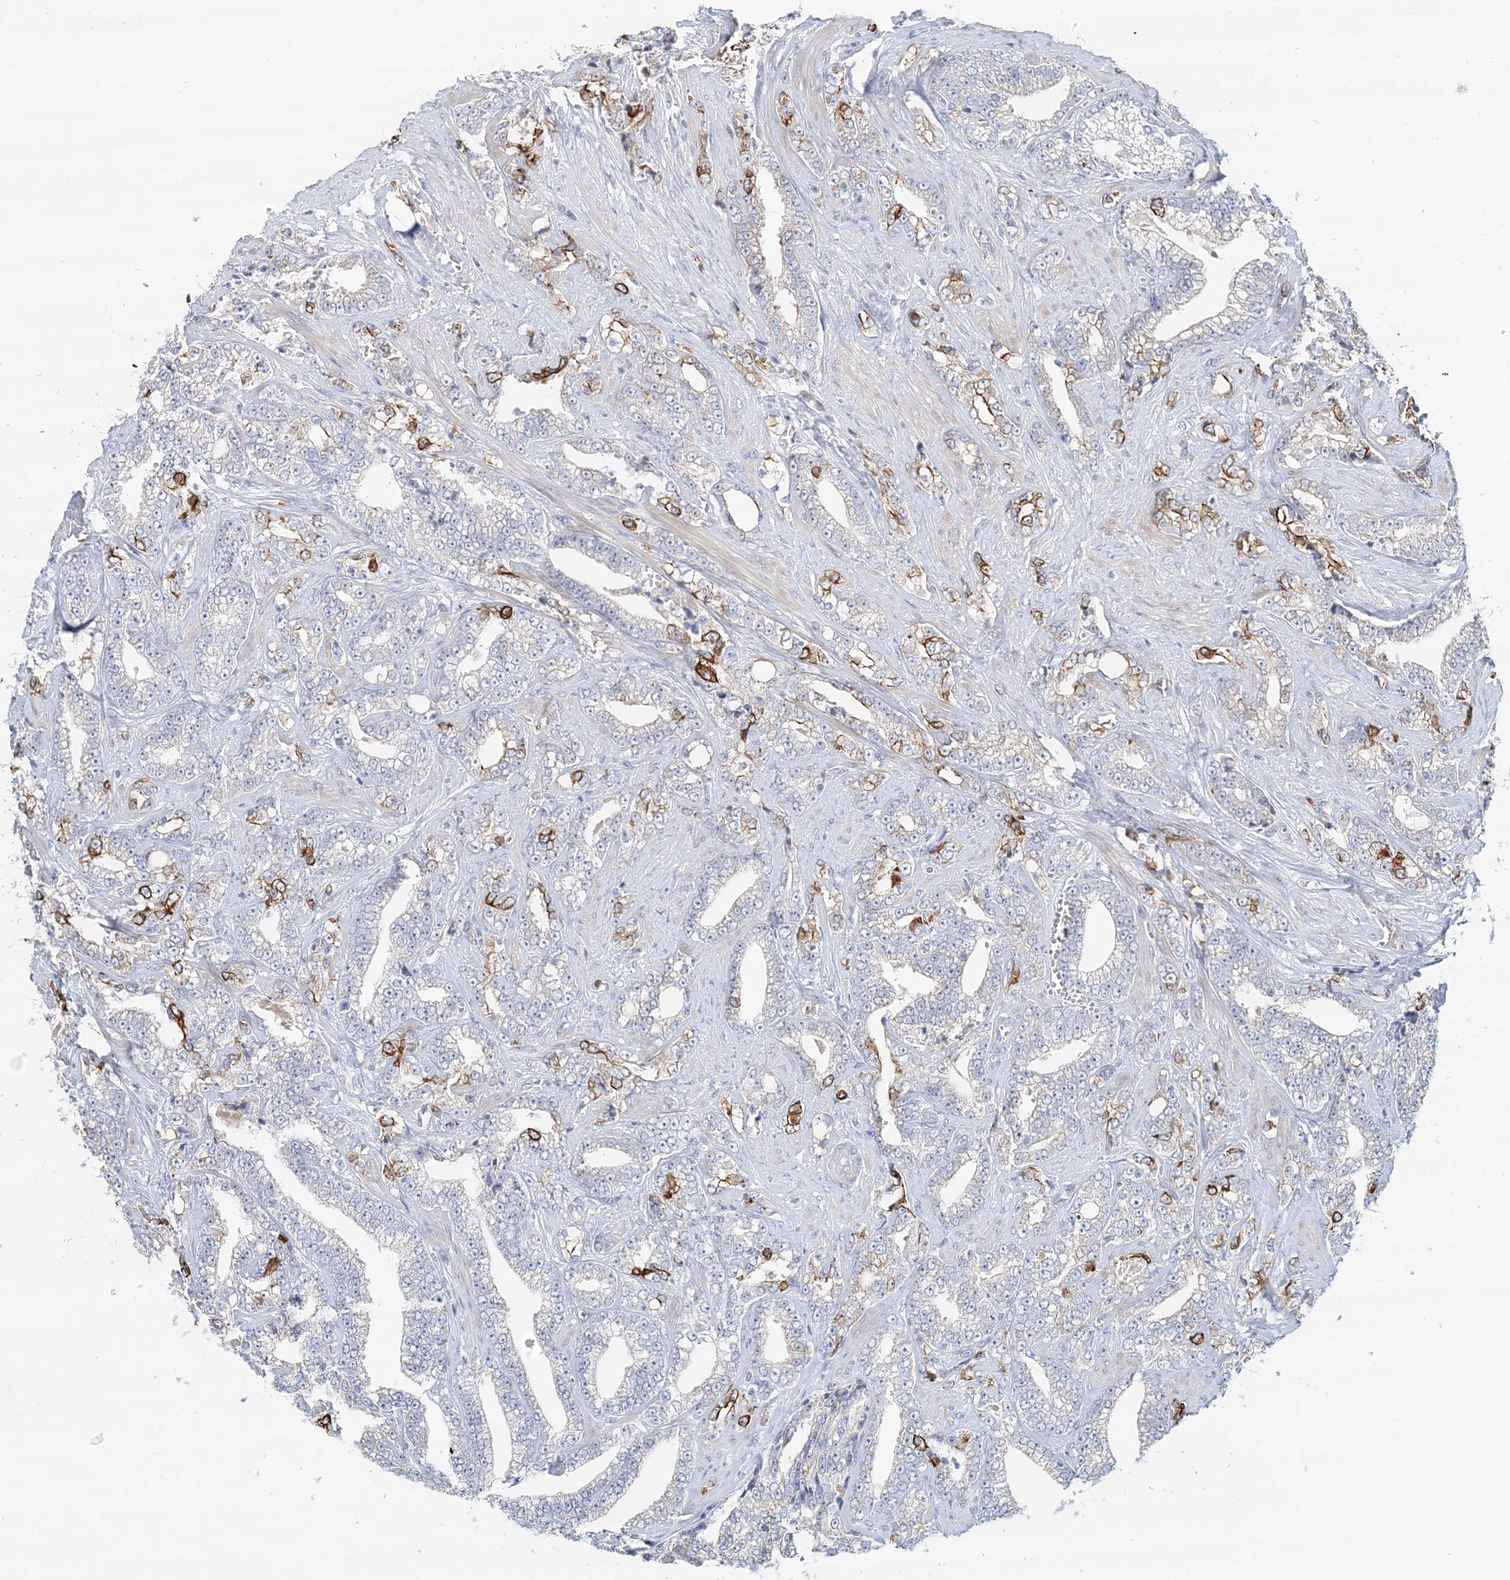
{"staining": {"intensity": "strong", "quantity": "<25%", "location": "cytoplasmic/membranous"}, "tissue": "prostate cancer", "cell_type": "Tumor cells", "image_type": "cancer", "snomed": [{"axis": "morphology", "description": "Adenocarcinoma, High grade"}, {"axis": "topography", "description": "Prostate and seminal vesicle, NOS"}], "caption": "Protein expression analysis of high-grade adenocarcinoma (prostate) displays strong cytoplasmic/membranous staining in about <25% of tumor cells.", "gene": "LRRIQ4", "patient": {"sex": "male", "age": 67}}